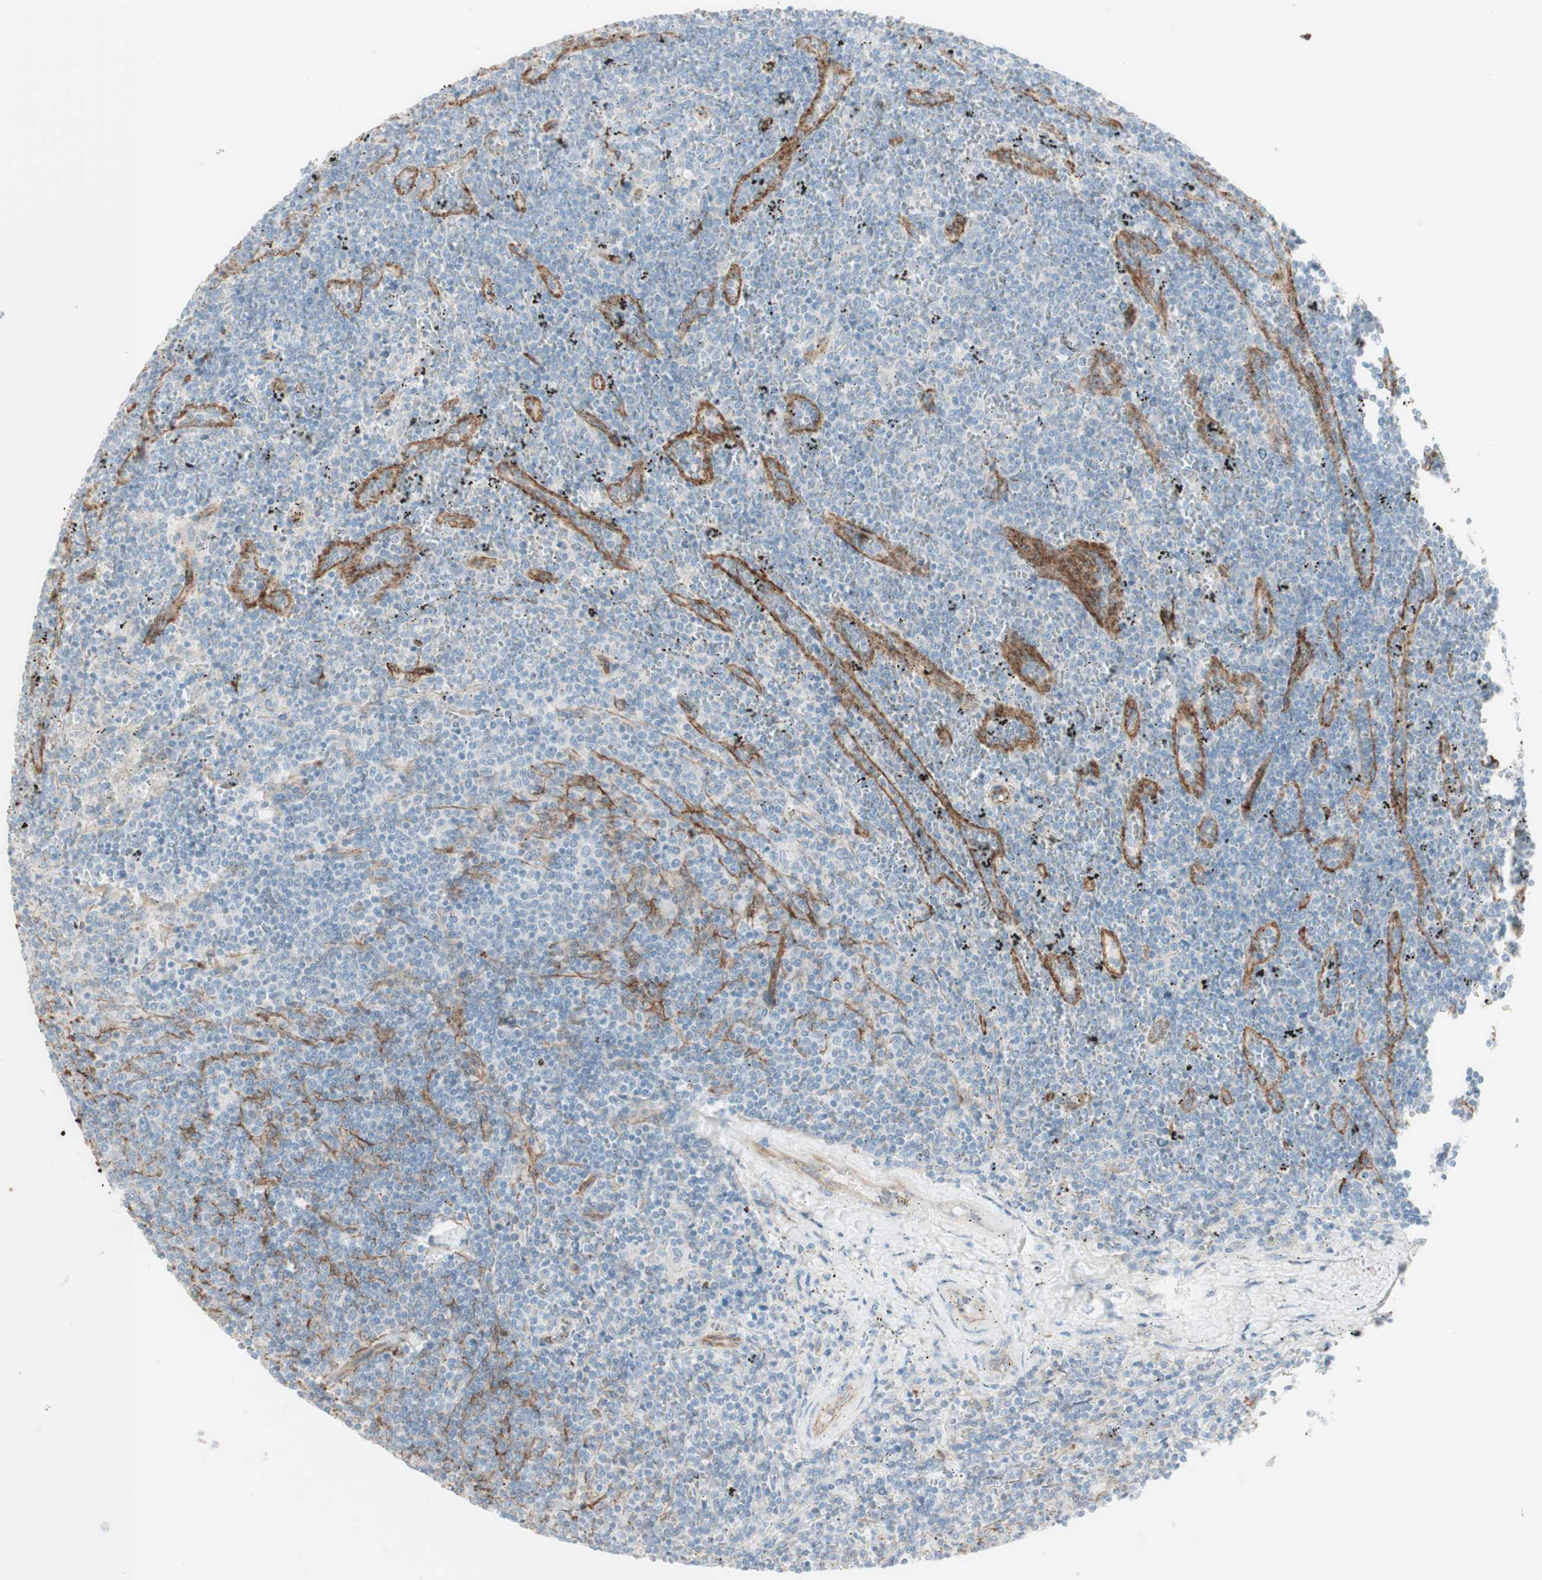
{"staining": {"intensity": "moderate", "quantity": "<25%", "location": "cytoplasmic/membranous"}, "tissue": "lymphoma", "cell_type": "Tumor cells", "image_type": "cancer", "snomed": [{"axis": "morphology", "description": "Malignant lymphoma, non-Hodgkin's type, Low grade"}, {"axis": "topography", "description": "Spleen"}], "caption": "There is low levels of moderate cytoplasmic/membranous staining in tumor cells of malignant lymphoma, non-Hodgkin's type (low-grade), as demonstrated by immunohistochemical staining (brown color).", "gene": "MYO6", "patient": {"sex": "female", "age": 50}}